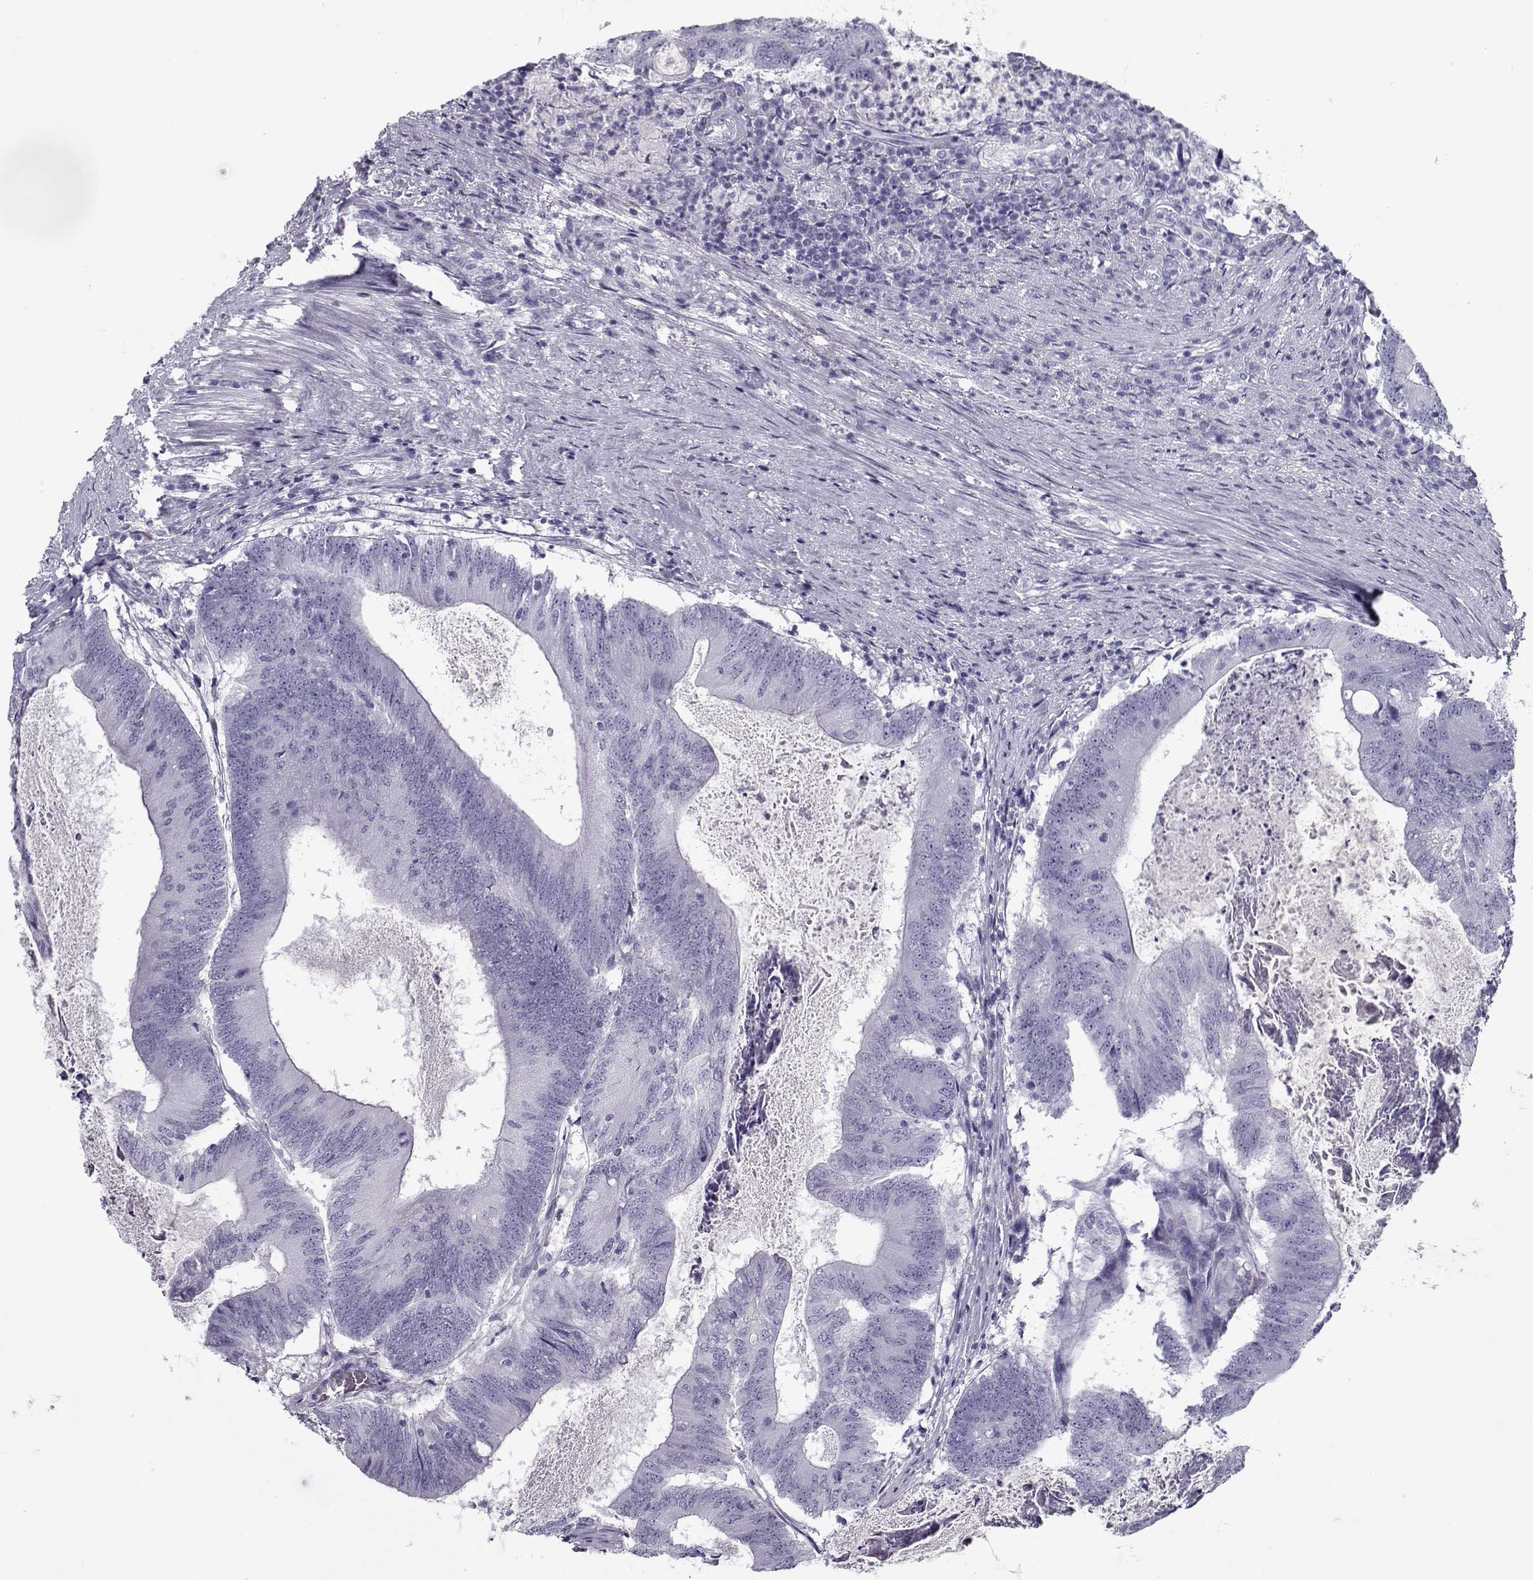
{"staining": {"intensity": "negative", "quantity": "none", "location": "none"}, "tissue": "colorectal cancer", "cell_type": "Tumor cells", "image_type": "cancer", "snomed": [{"axis": "morphology", "description": "Adenocarcinoma, NOS"}, {"axis": "topography", "description": "Colon"}], "caption": "This is an IHC image of colorectal cancer (adenocarcinoma). There is no expression in tumor cells.", "gene": "GAGE2A", "patient": {"sex": "female", "age": 70}}